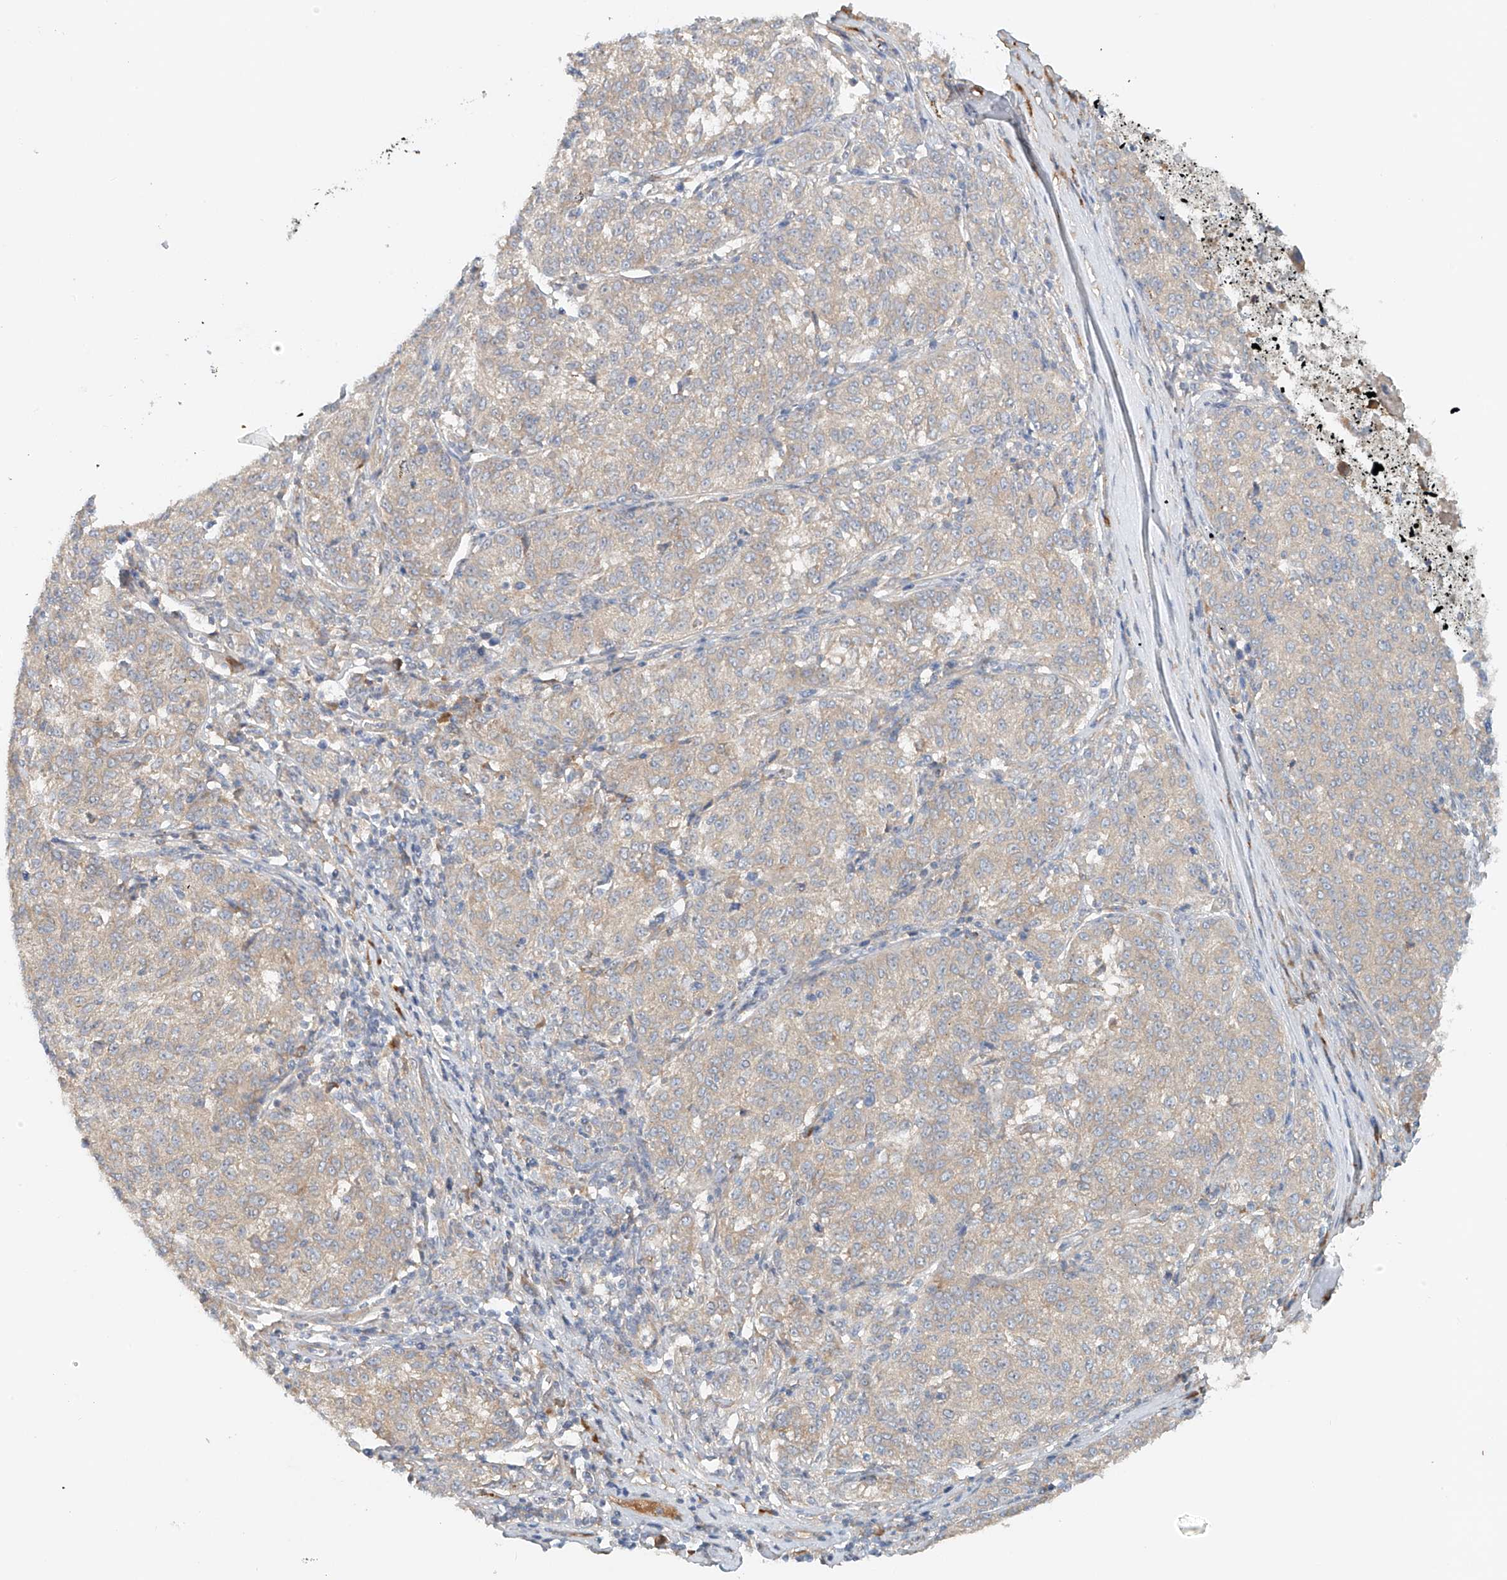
{"staining": {"intensity": "weak", "quantity": "25%-75%", "location": "cytoplasmic/membranous"}, "tissue": "melanoma", "cell_type": "Tumor cells", "image_type": "cancer", "snomed": [{"axis": "morphology", "description": "Malignant melanoma, NOS"}, {"axis": "topography", "description": "Skin"}], "caption": "Immunohistochemical staining of human malignant melanoma exhibits weak cytoplasmic/membranous protein positivity in approximately 25%-75% of tumor cells. Nuclei are stained in blue.", "gene": "LYRM9", "patient": {"sex": "female", "age": 72}}